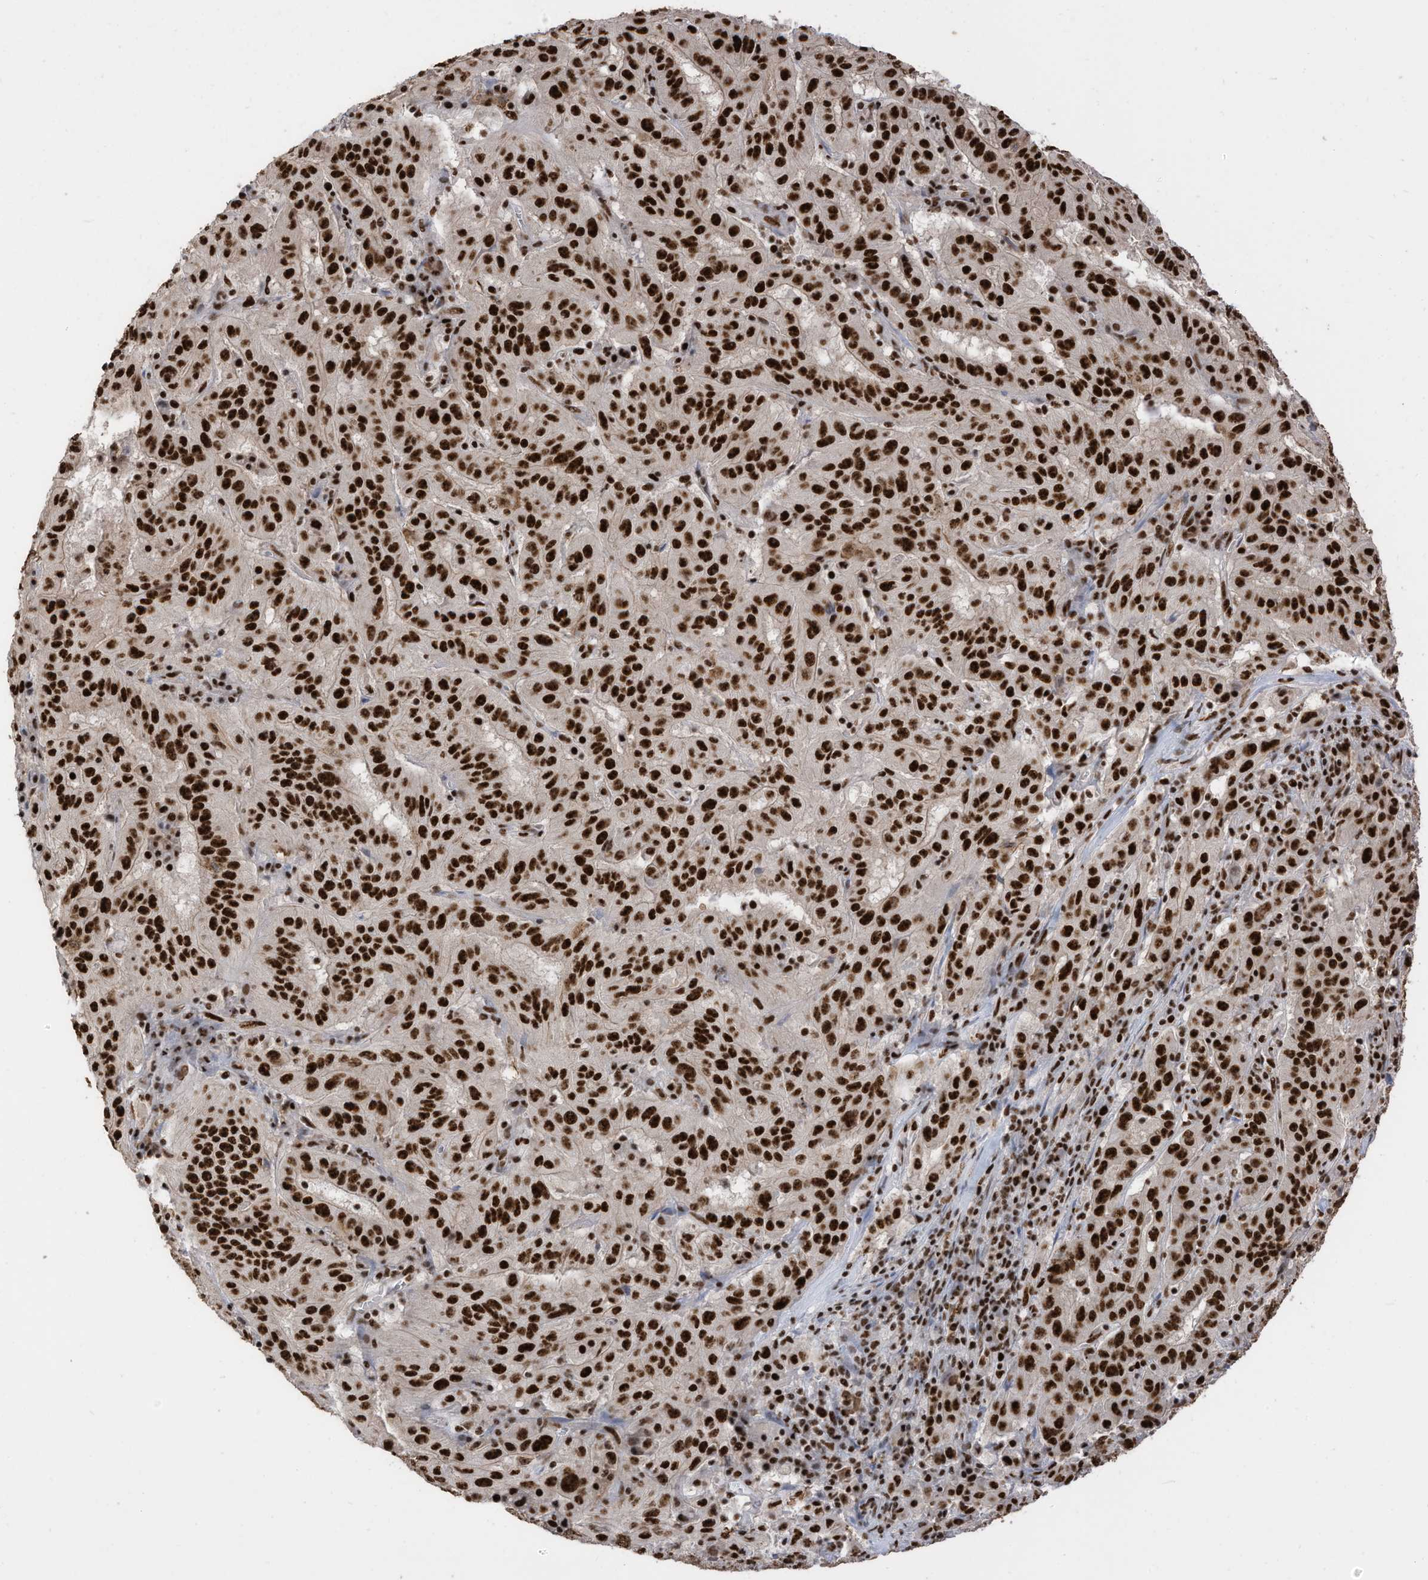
{"staining": {"intensity": "strong", "quantity": ">75%", "location": "nuclear"}, "tissue": "pancreatic cancer", "cell_type": "Tumor cells", "image_type": "cancer", "snomed": [{"axis": "morphology", "description": "Adenocarcinoma, NOS"}, {"axis": "topography", "description": "Pancreas"}], "caption": "Protein analysis of pancreatic adenocarcinoma tissue displays strong nuclear staining in about >75% of tumor cells. (DAB (3,3'-diaminobenzidine) IHC with brightfield microscopy, high magnification).", "gene": "SF3A3", "patient": {"sex": "male", "age": 63}}